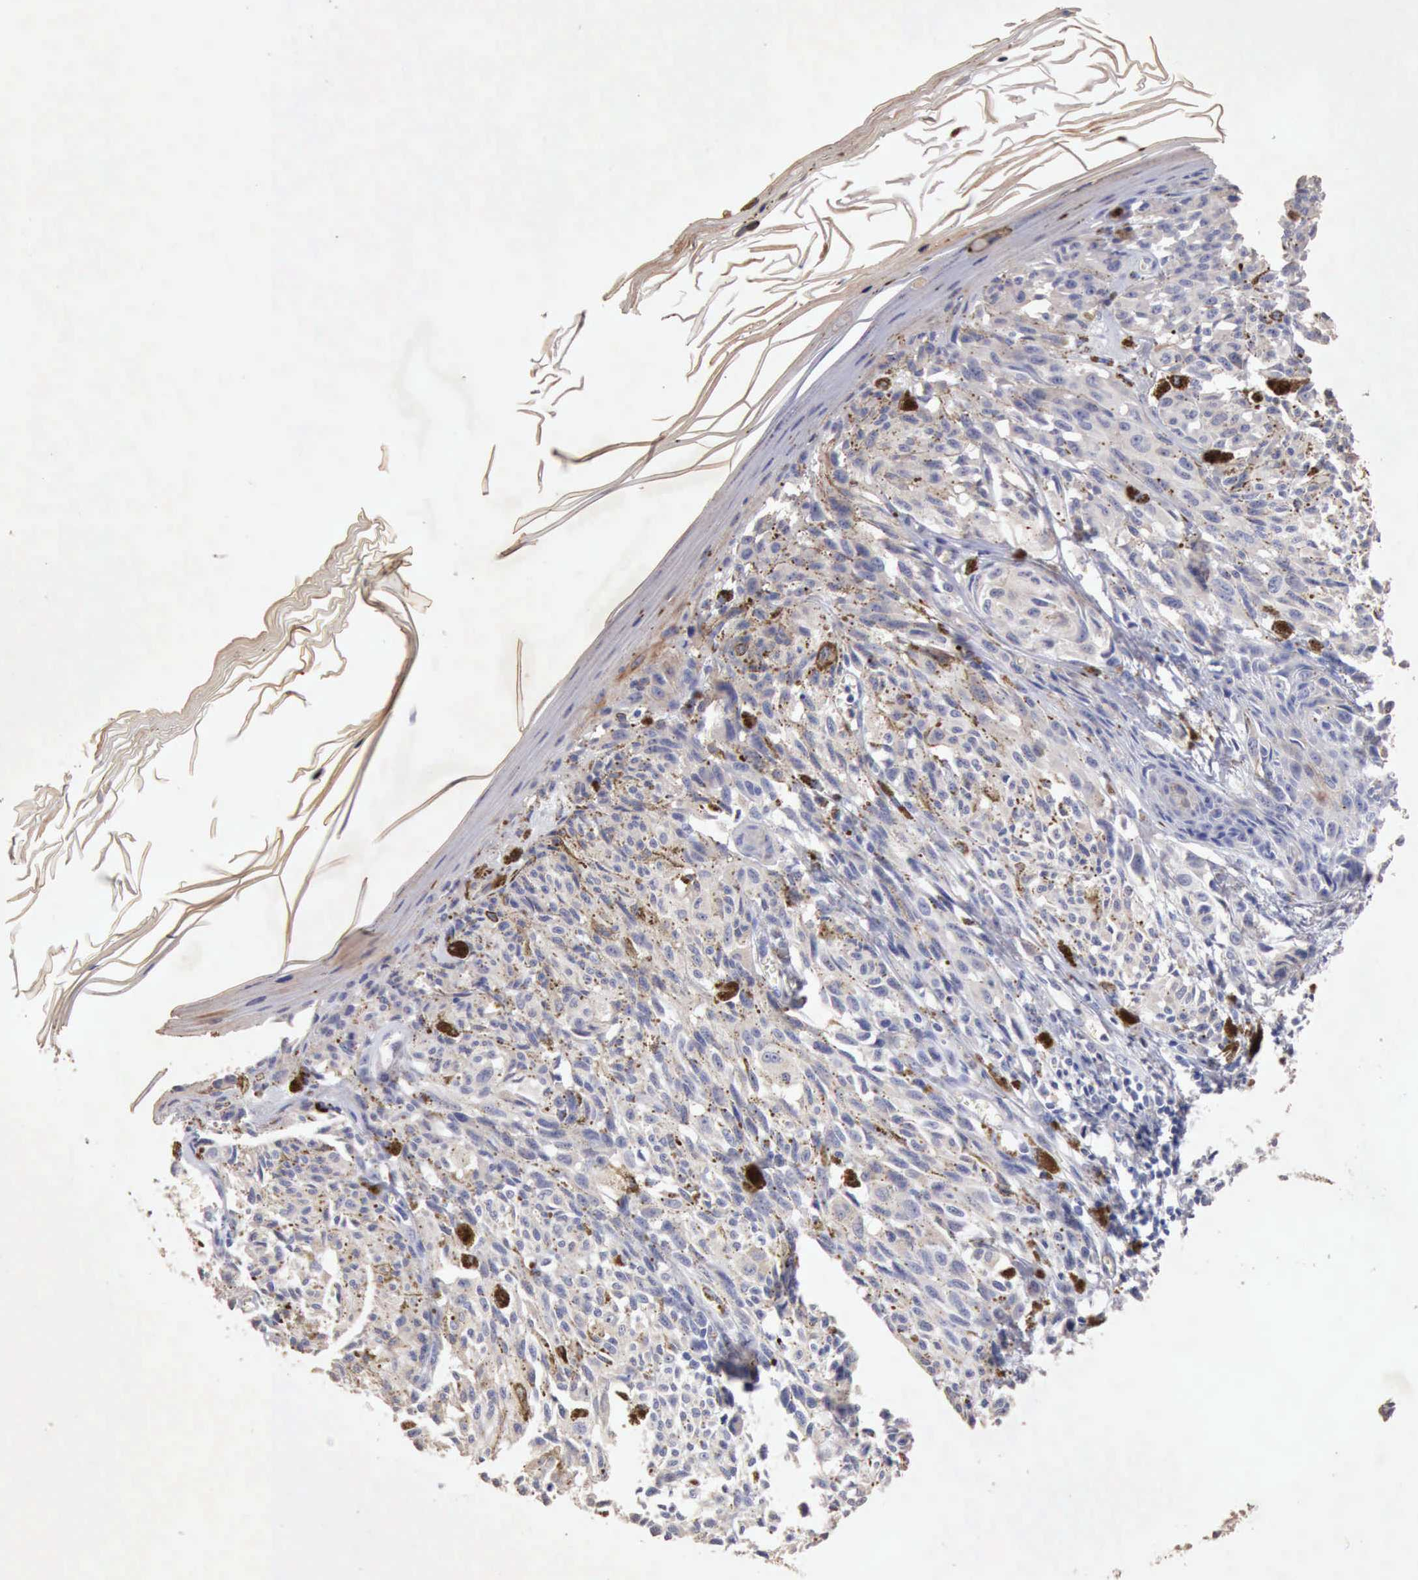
{"staining": {"intensity": "negative", "quantity": "none", "location": "none"}, "tissue": "melanoma", "cell_type": "Tumor cells", "image_type": "cancer", "snomed": [{"axis": "morphology", "description": "Malignant melanoma, NOS"}, {"axis": "topography", "description": "Skin"}], "caption": "A high-resolution photomicrograph shows IHC staining of melanoma, which exhibits no significant expression in tumor cells.", "gene": "KRT6B", "patient": {"sex": "female", "age": 72}}